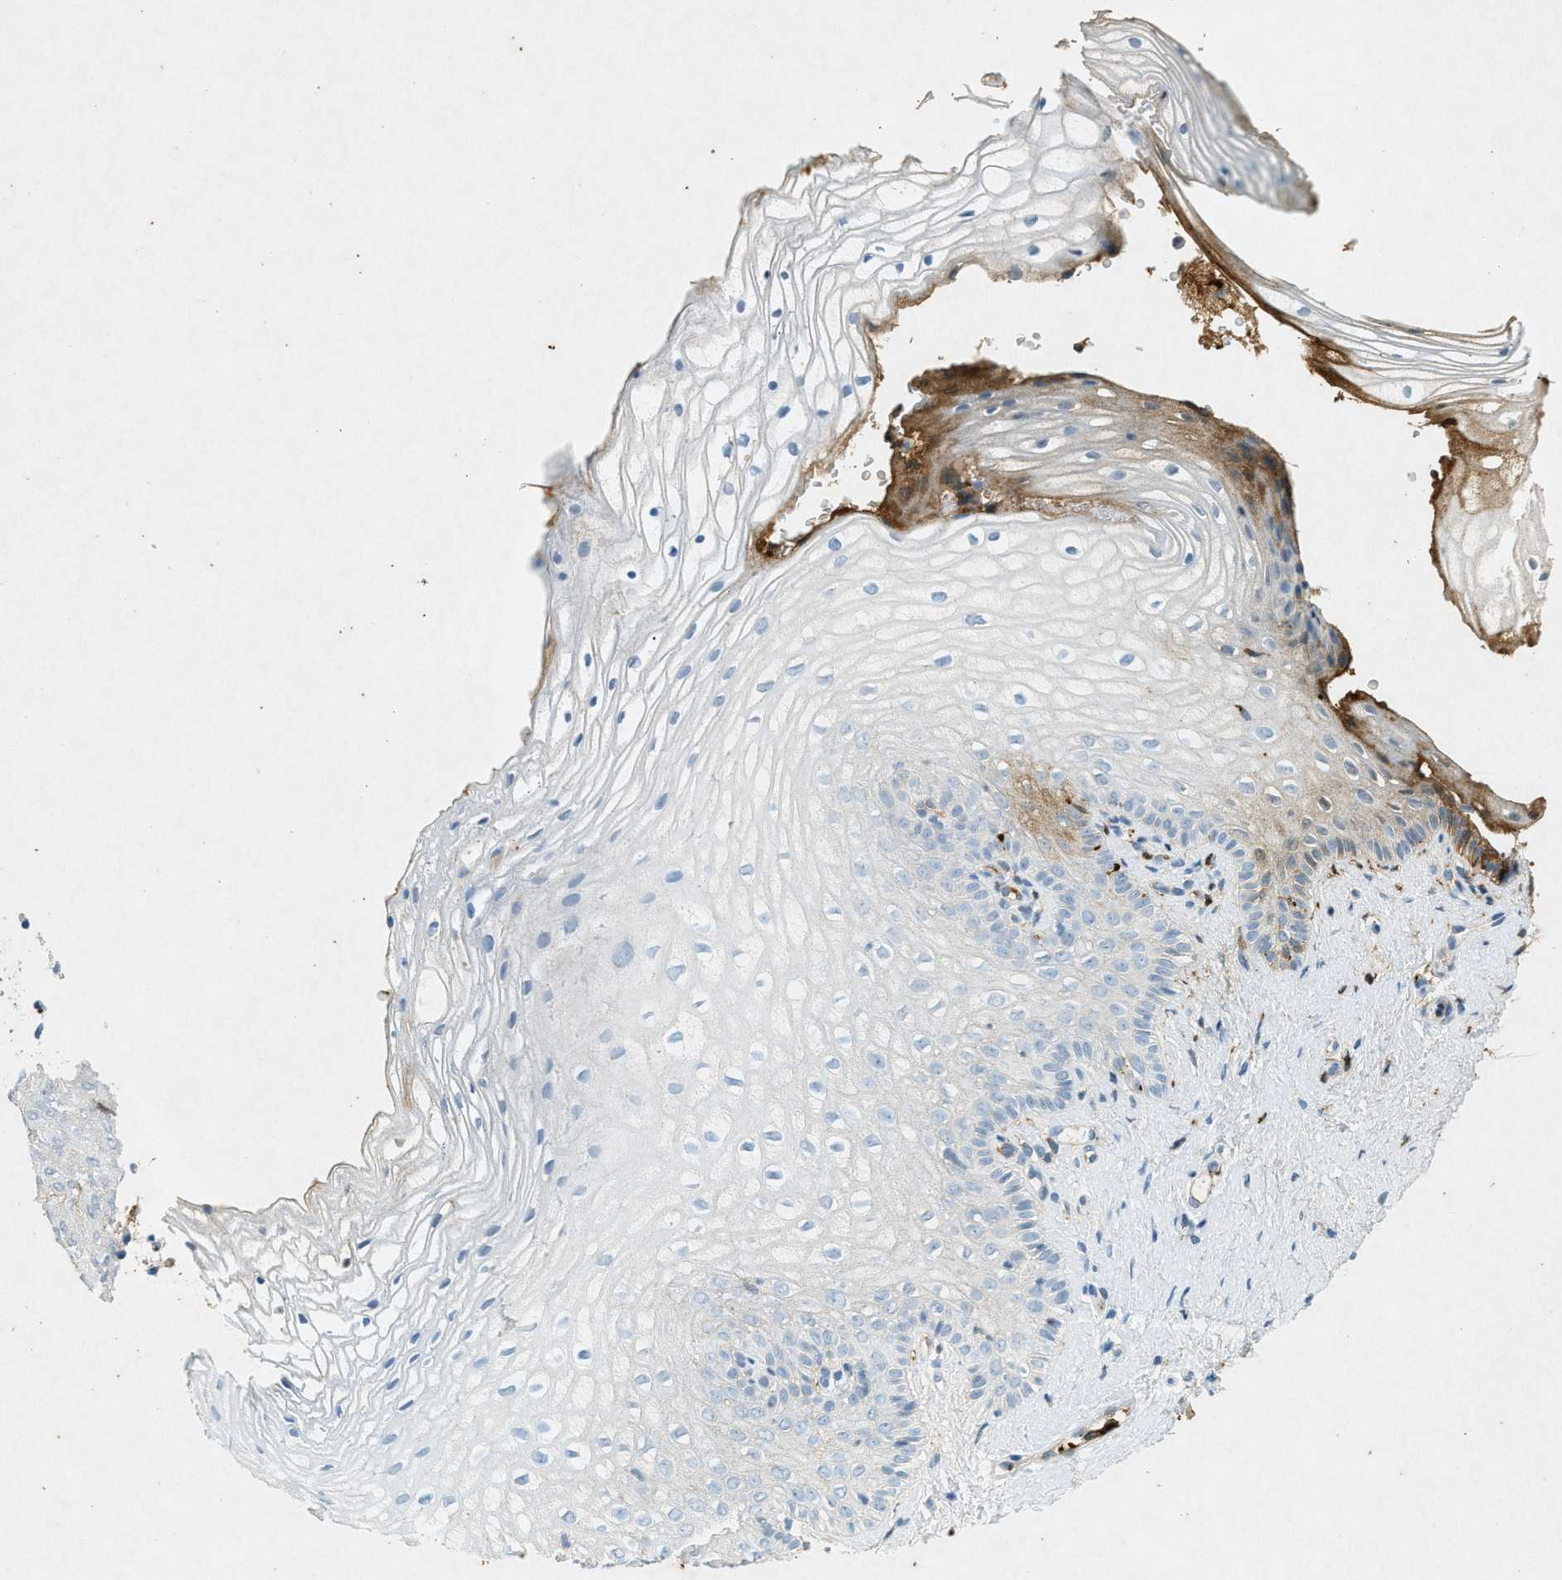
{"staining": {"intensity": "moderate", "quantity": "<25%", "location": "cytoplasmic/membranous"}, "tissue": "vagina", "cell_type": "Squamous epithelial cells", "image_type": "normal", "snomed": [{"axis": "morphology", "description": "Normal tissue, NOS"}, {"axis": "topography", "description": "Vagina"}], "caption": "Protein expression analysis of unremarkable human vagina reveals moderate cytoplasmic/membranous staining in approximately <25% of squamous epithelial cells. (IHC, brightfield microscopy, high magnification).", "gene": "F2", "patient": {"sex": "female", "age": 32}}